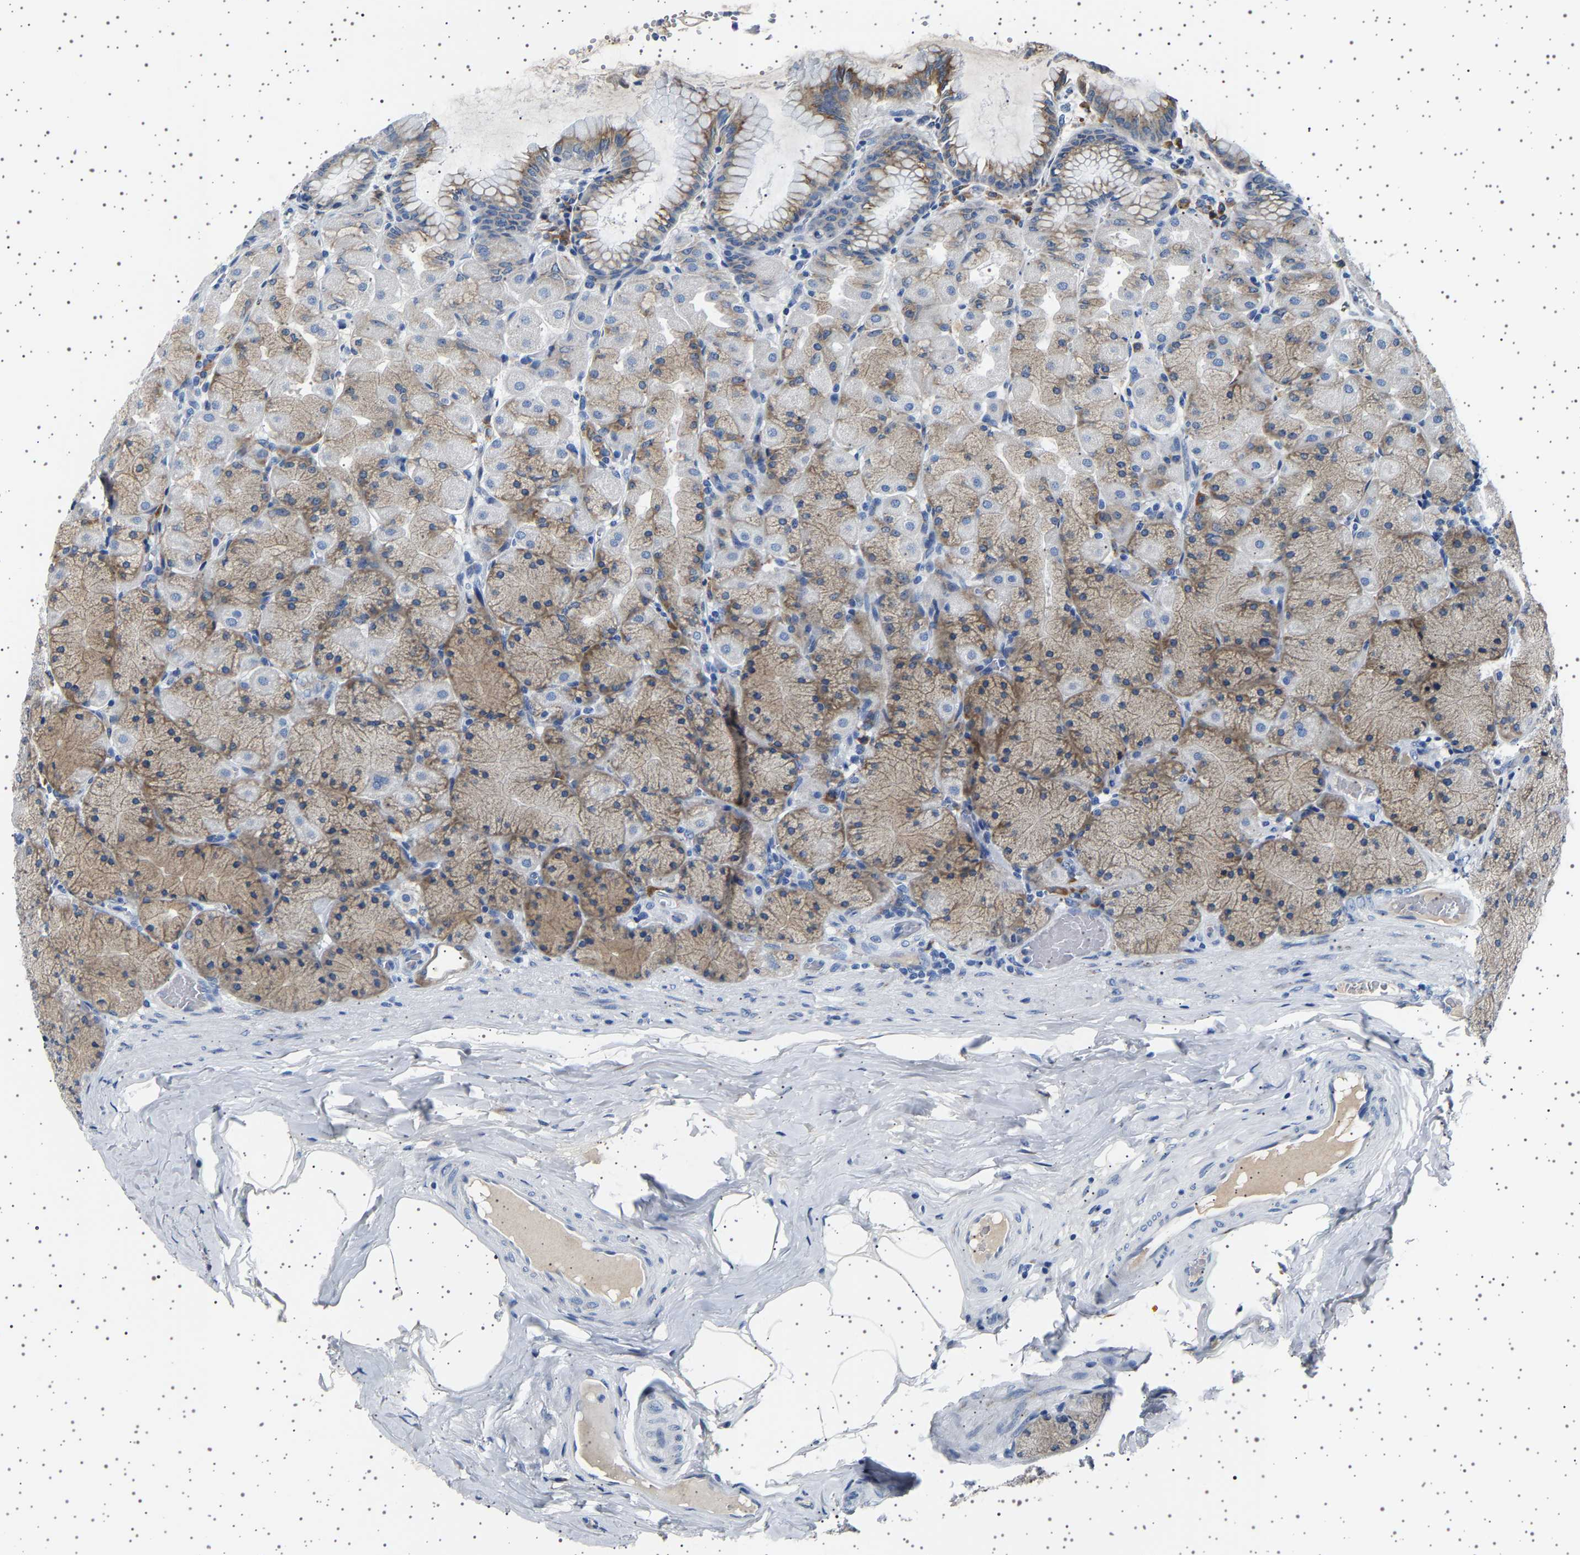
{"staining": {"intensity": "moderate", "quantity": "25%-75%", "location": "cytoplasmic/membranous"}, "tissue": "stomach", "cell_type": "Glandular cells", "image_type": "normal", "snomed": [{"axis": "morphology", "description": "Normal tissue, NOS"}, {"axis": "topography", "description": "Stomach, upper"}], "caption": "Glandular cells show moderate cytoplasmic/membranous expression in approximately 25%-75% of cells in benign stomach.", "gene": "FTCD", "patient": {"sex": "female", "age": 56}}